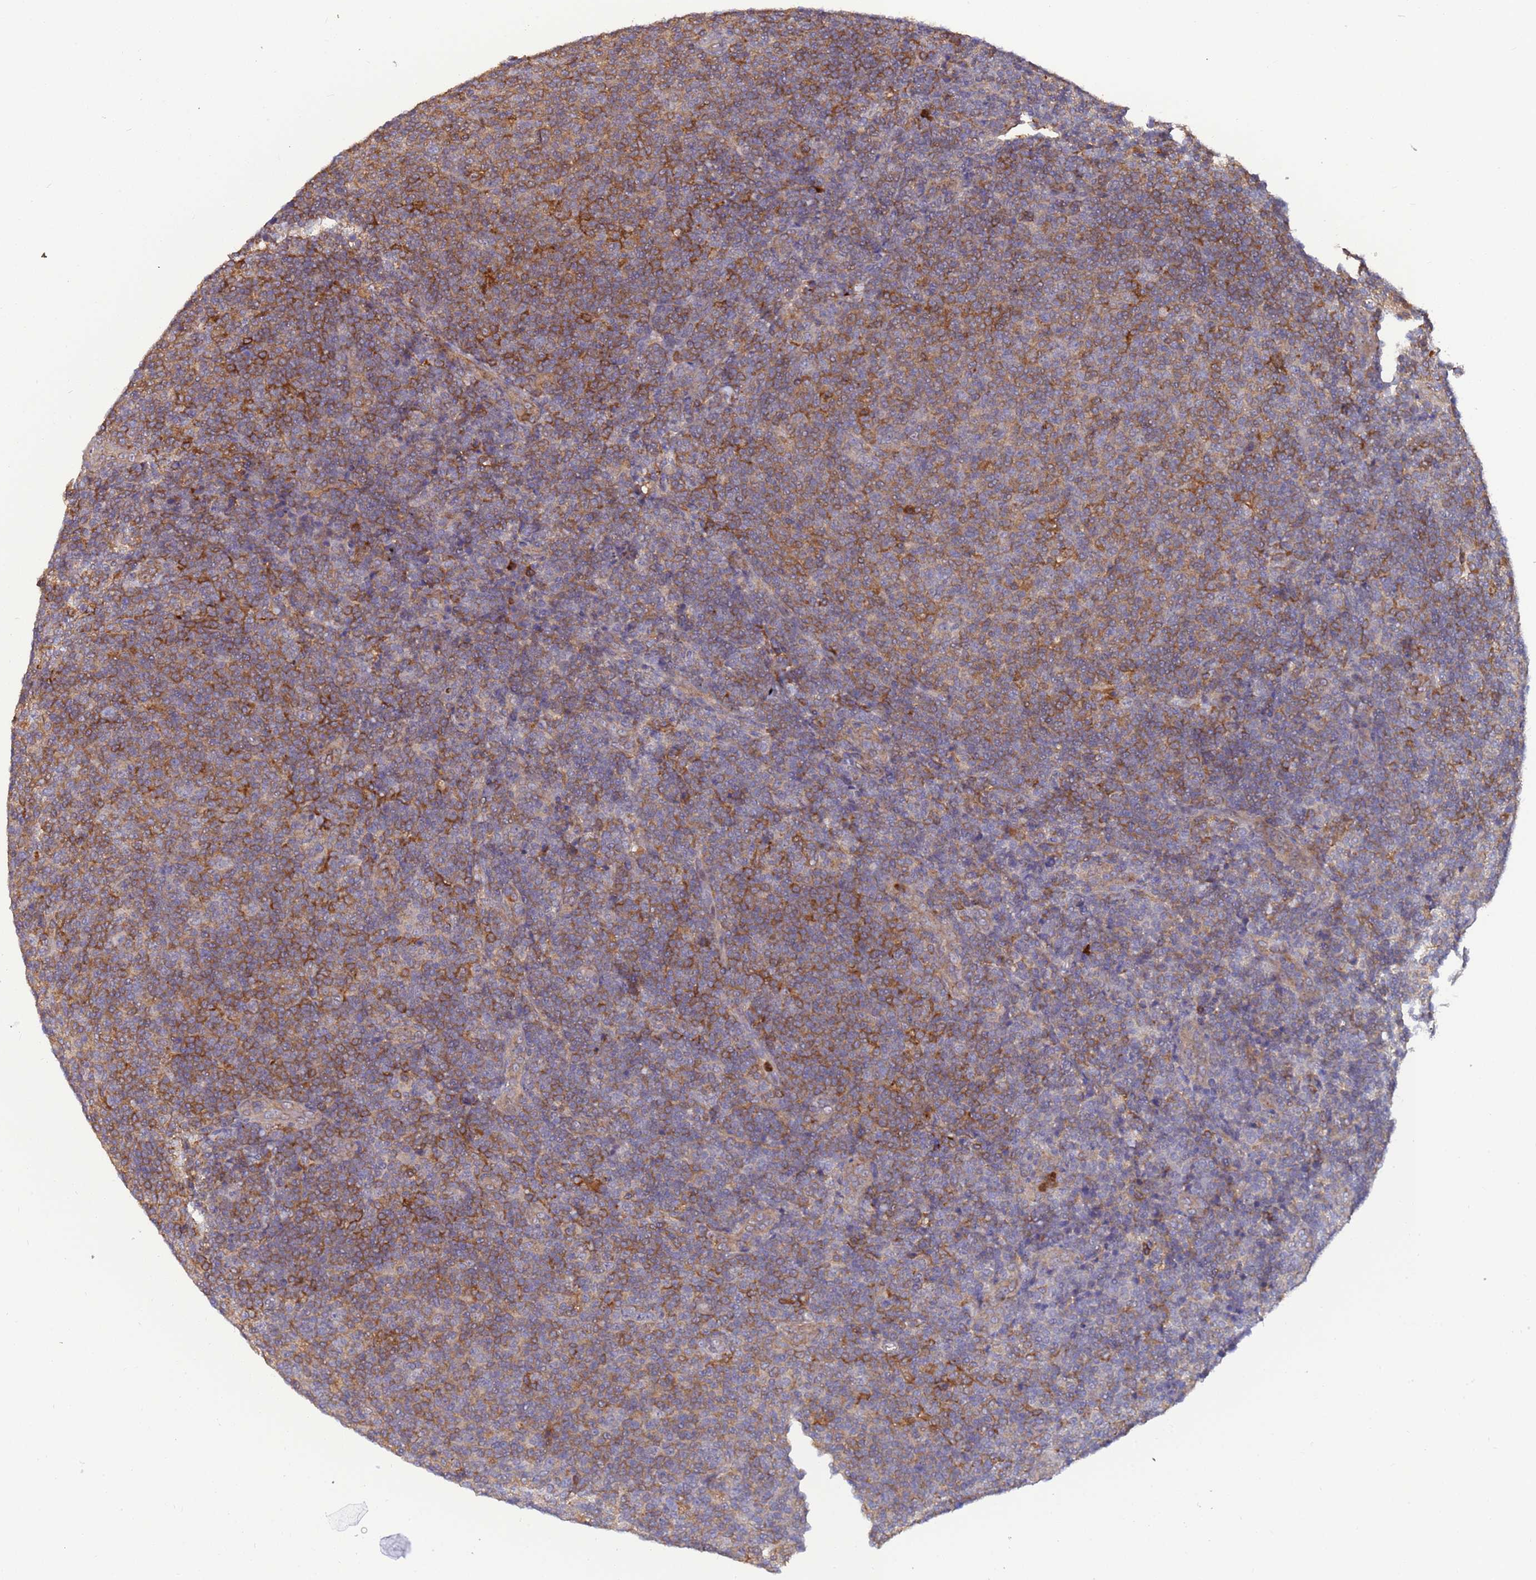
{"staining": {"intensity": "moderate", "quantity": "25%-75%", "location": "cytoplasmic/membranous"}, "tissue": "lymphoma", "cell_type": "Tumor cells", "image_type": "cancer", "snomed": [{"axis": "morphology", "description": "Malignant lymphoma, non-Hodgkin's type, Low grade"}, {"axis": "topography", "description": "Lymph node"}], "caption": "About 25%-75% of tumor cells in human lymphoma demonstrate moderate cytoplasmic/membranous protein expression as visualized by brown immunohistochemical staining.", "gene": "AMPD3", "patient": {"sex": "male", "age": 66}}